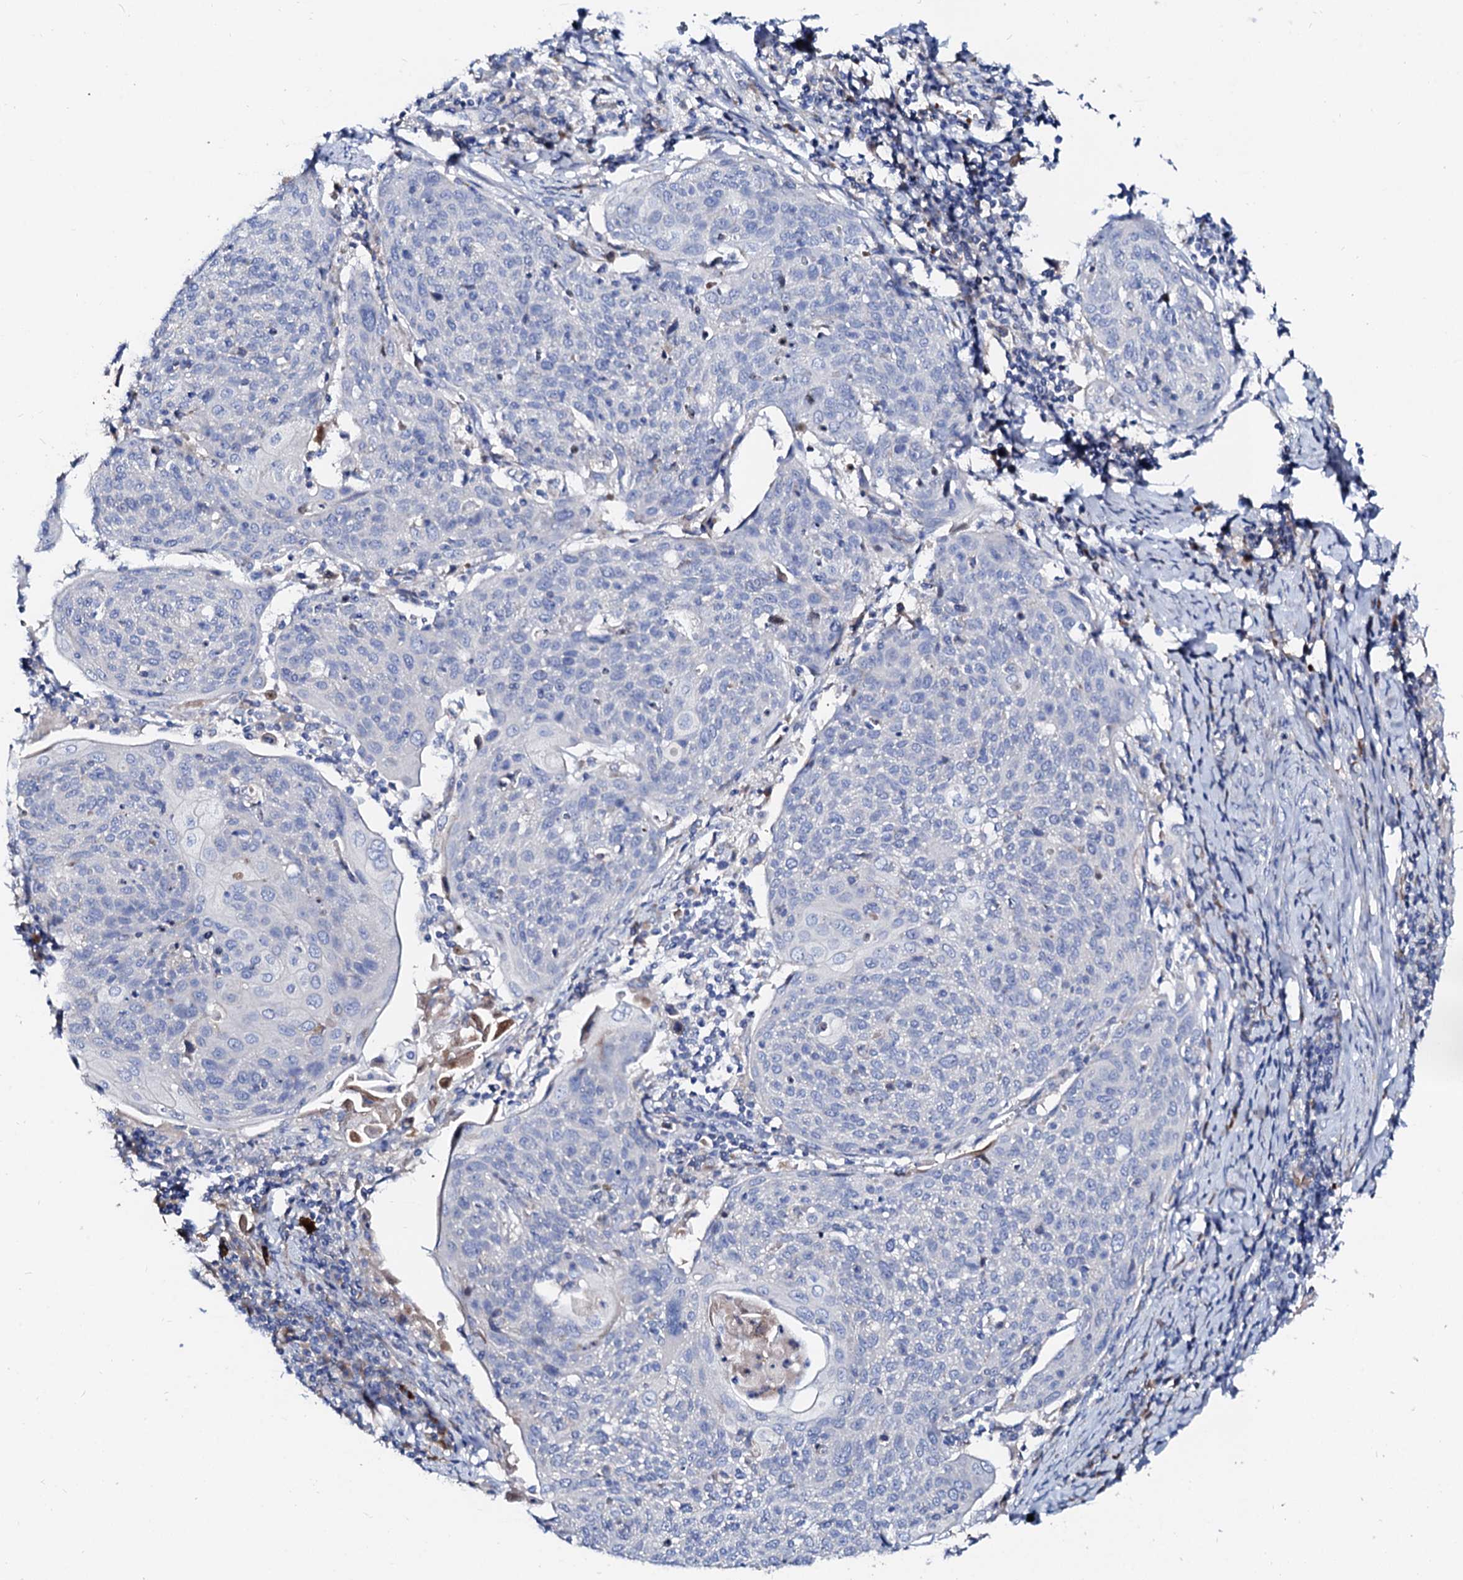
{"staining": {"intensity": "negative", "quantity": "none", "location": "none"}, "tissue": "cervical cancer", "cell_type": "Tumor cells", "image_type": "cancer", "snomed": [{"axis": "morphology", "description": "Squamous cell carcinoma, NOS"}, {"axis": "topography", "description": "Cervix"}], "caption": "High power microscopy photomicrograph of an immunohistochemistry micrograph of cervical cancer (squamous cell carcinoma), revealing no significant staining in tumor cells.", "gene": "SLC10A7", "patient": {"sex": "female", "age": 67}}